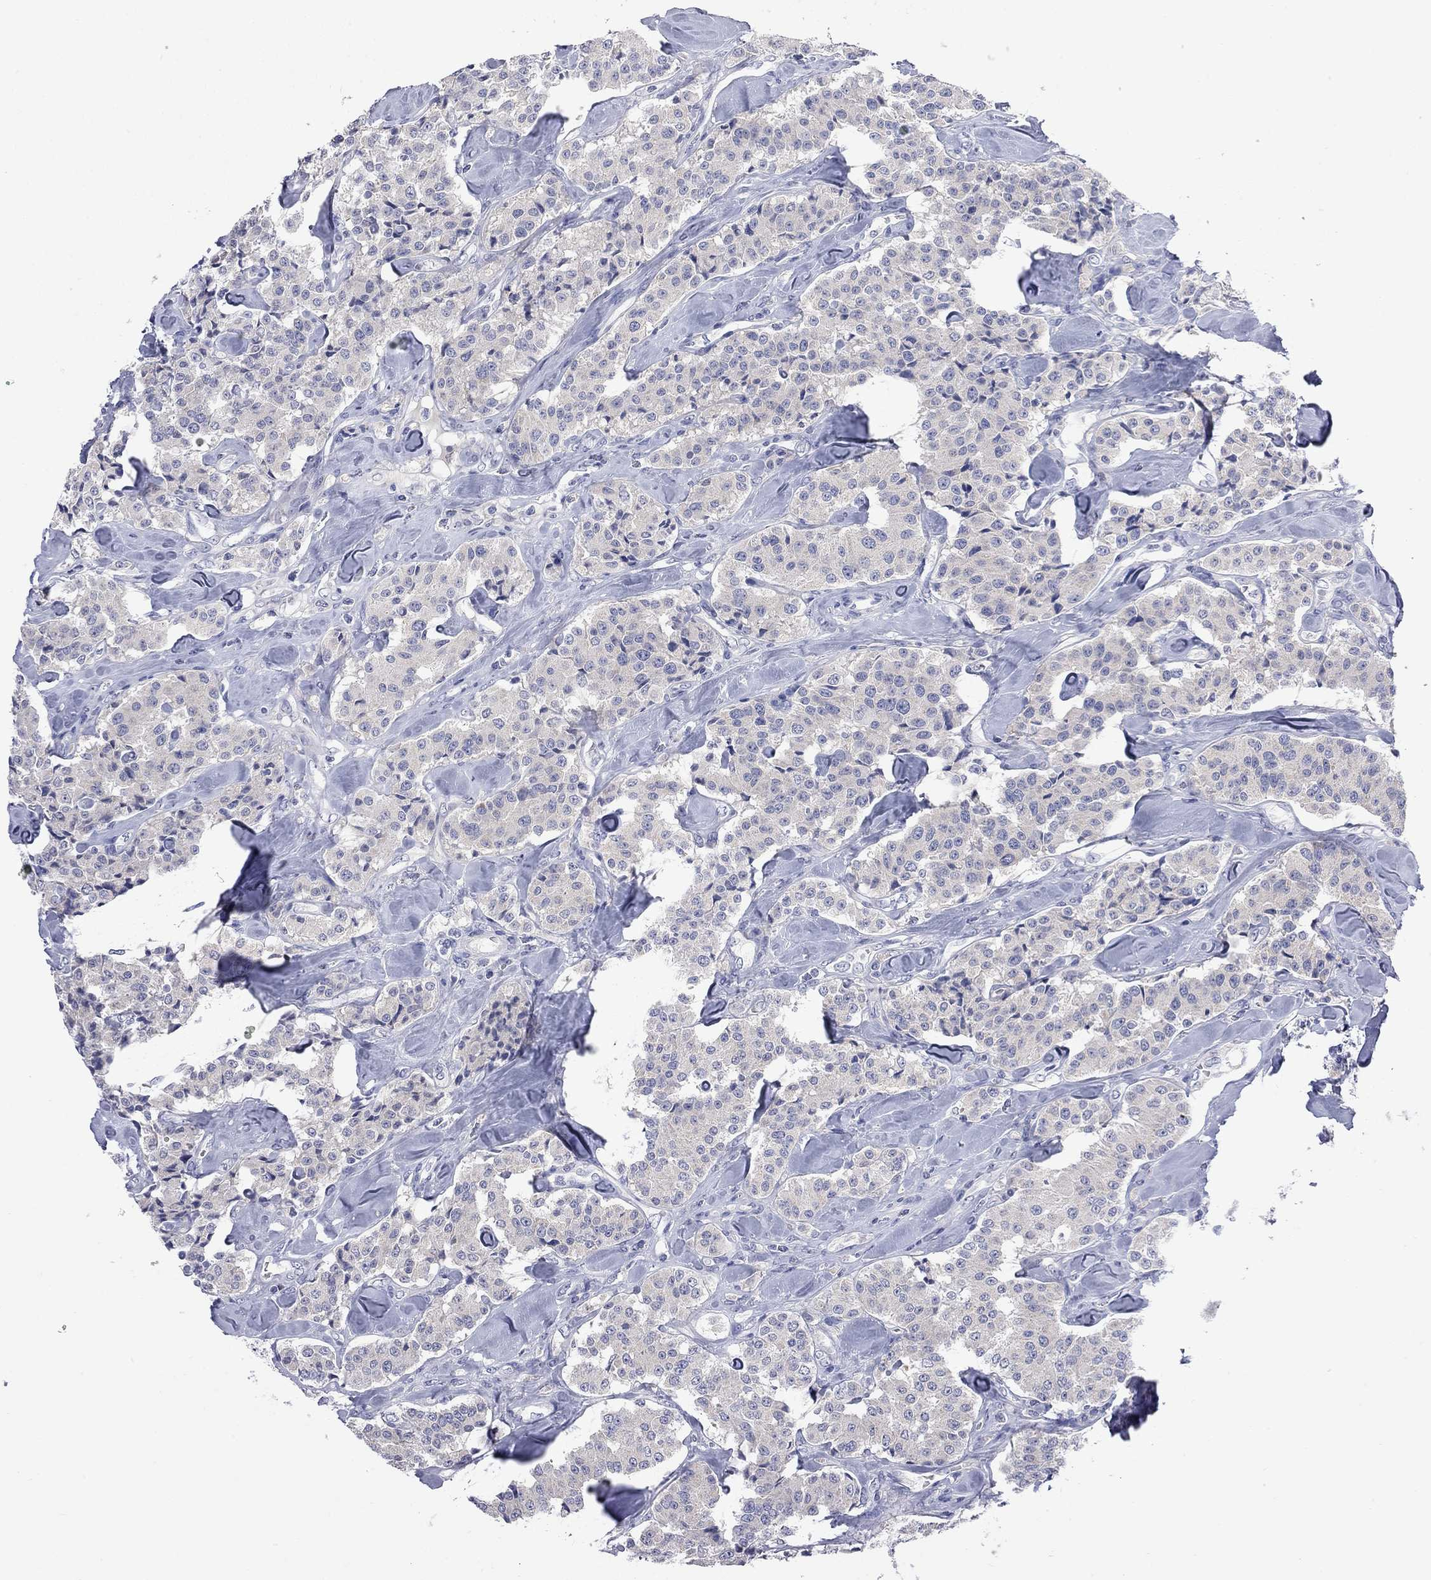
{"staining": {"intensity": "negative", "quantity": "none", "location": "none"}, "tissue": "carcinoid", "cell_type": "Tumor cells", "image_type": "cancer", "snomed": [{"axis": "morphology", "description": "Carcinoid, malignant, NOS"}, {"axis": "topography", "description": "Pancreas"}], "caption": "IHC of carcinoid (malignant) demonstrates no positivity in tumor cells.", "gene": "ABCB4", "patient": {"sex": "male", "age": 41}}